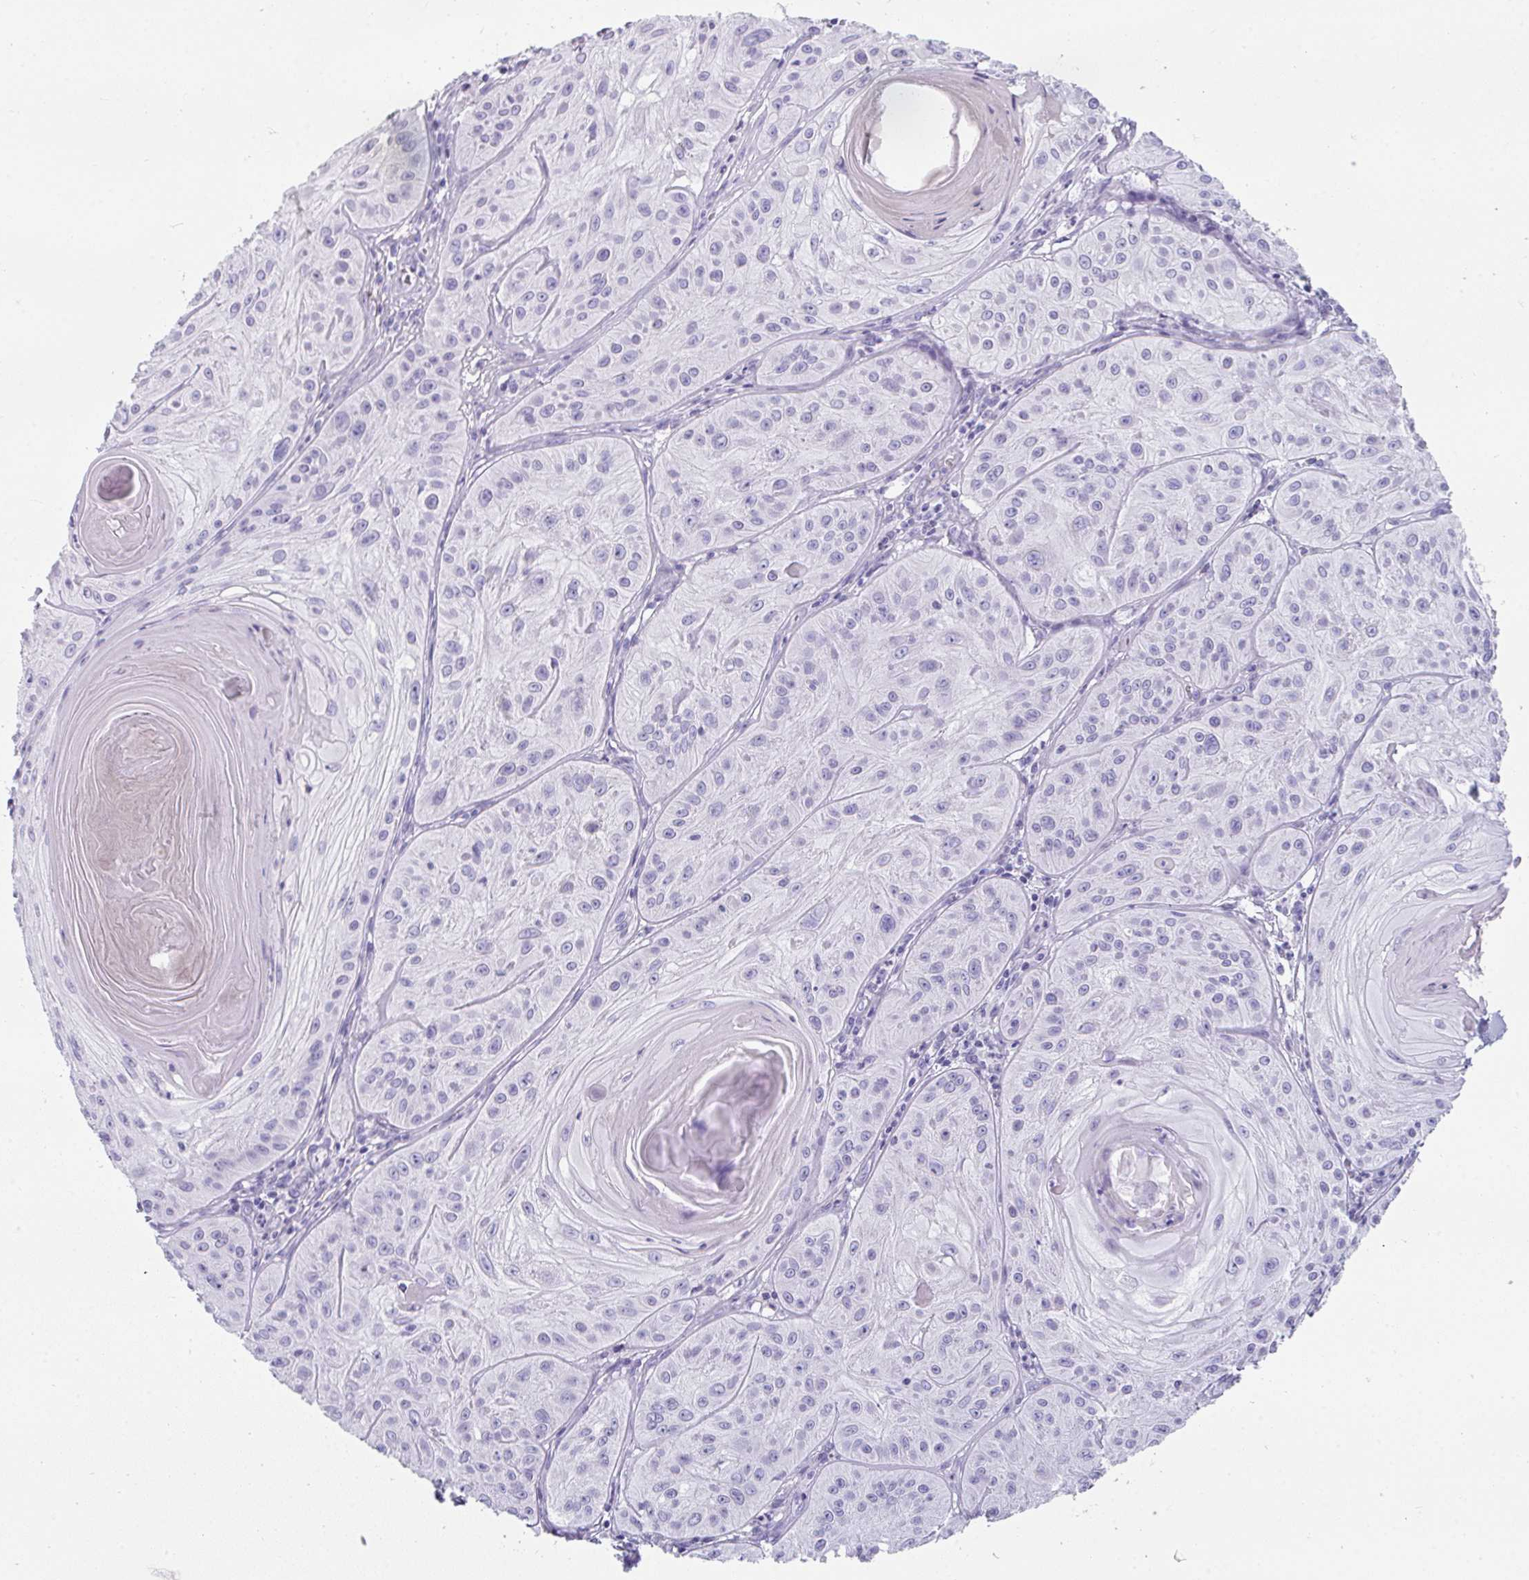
{"staining": {"intensity": "negative", "quantity": "none", "location": "none"}, "tissue": "skin cancer", "cell_type": "Tumor cells", "image_type": "cancer", "snomed": [{"axis": "morphology", "description": "Squamous cell carcinoma, NOS"}, {"axis": "topography", "description": "Skin"}], "caption": "The photomicrograph reveals no staining of tumor cells in skin squamous cell carcinoma.", "gene": "TTC30B", "patient": {"sex": "male", "age": 85}}